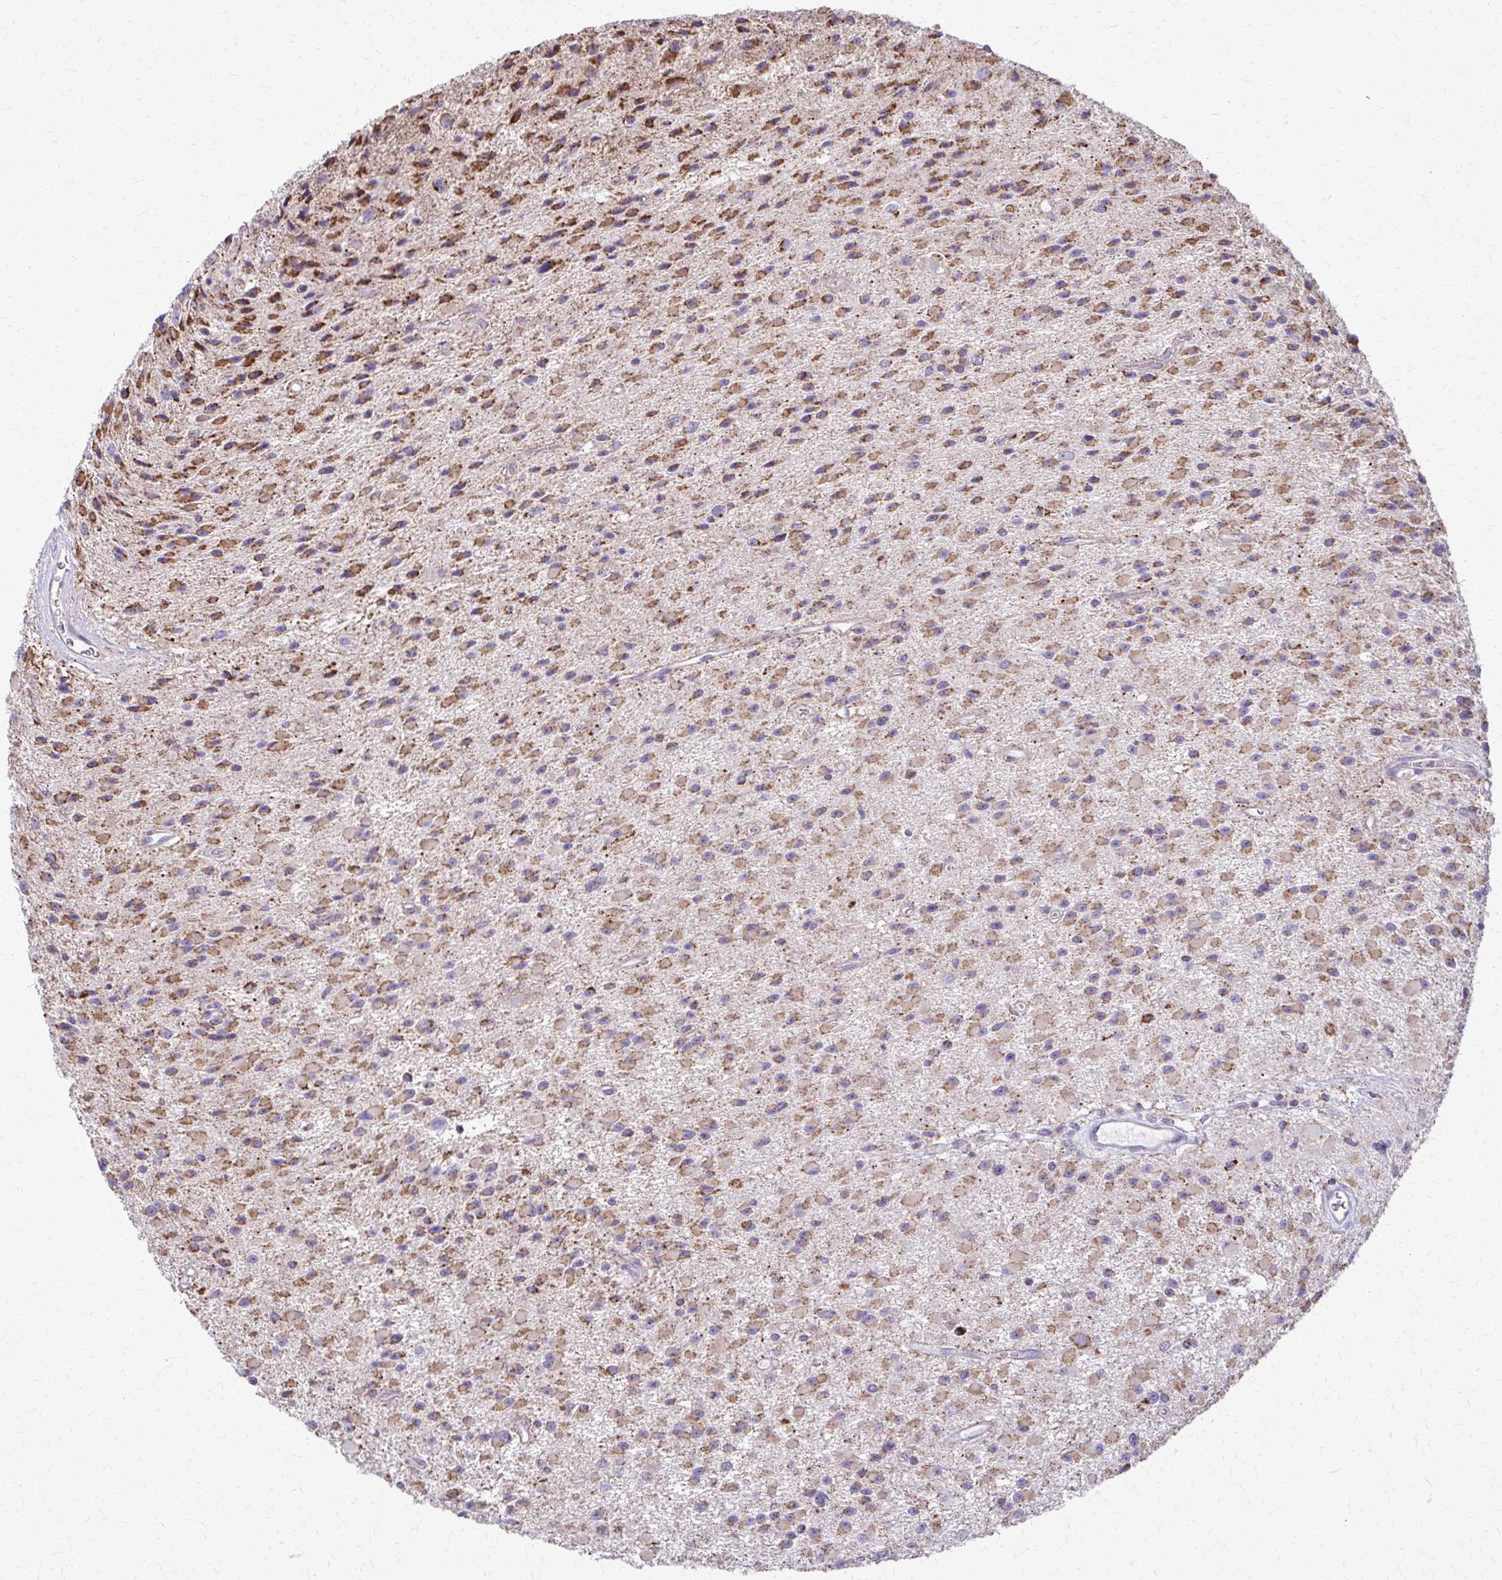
{"staining": {"intensity": "strong", "quantity": ">75%", "location": "cytoplasmic/membranous"}, "tissue": "glioma", "cell_type": "Tumor cells", "image_type": "cancer", "snomed": [{"axis": "morphology", "description": "Glioma, malignant, High grade"}, {"axis": "topography", "description": "Brain"}], "caption": "Glioma stained with immunohistochemistry (IHC) reveals strong cytoplasmic/membranous expression in about >75% of tumor cells.", "gene": "TVP23A", "patient": {"sex": "male", "age": 29}}